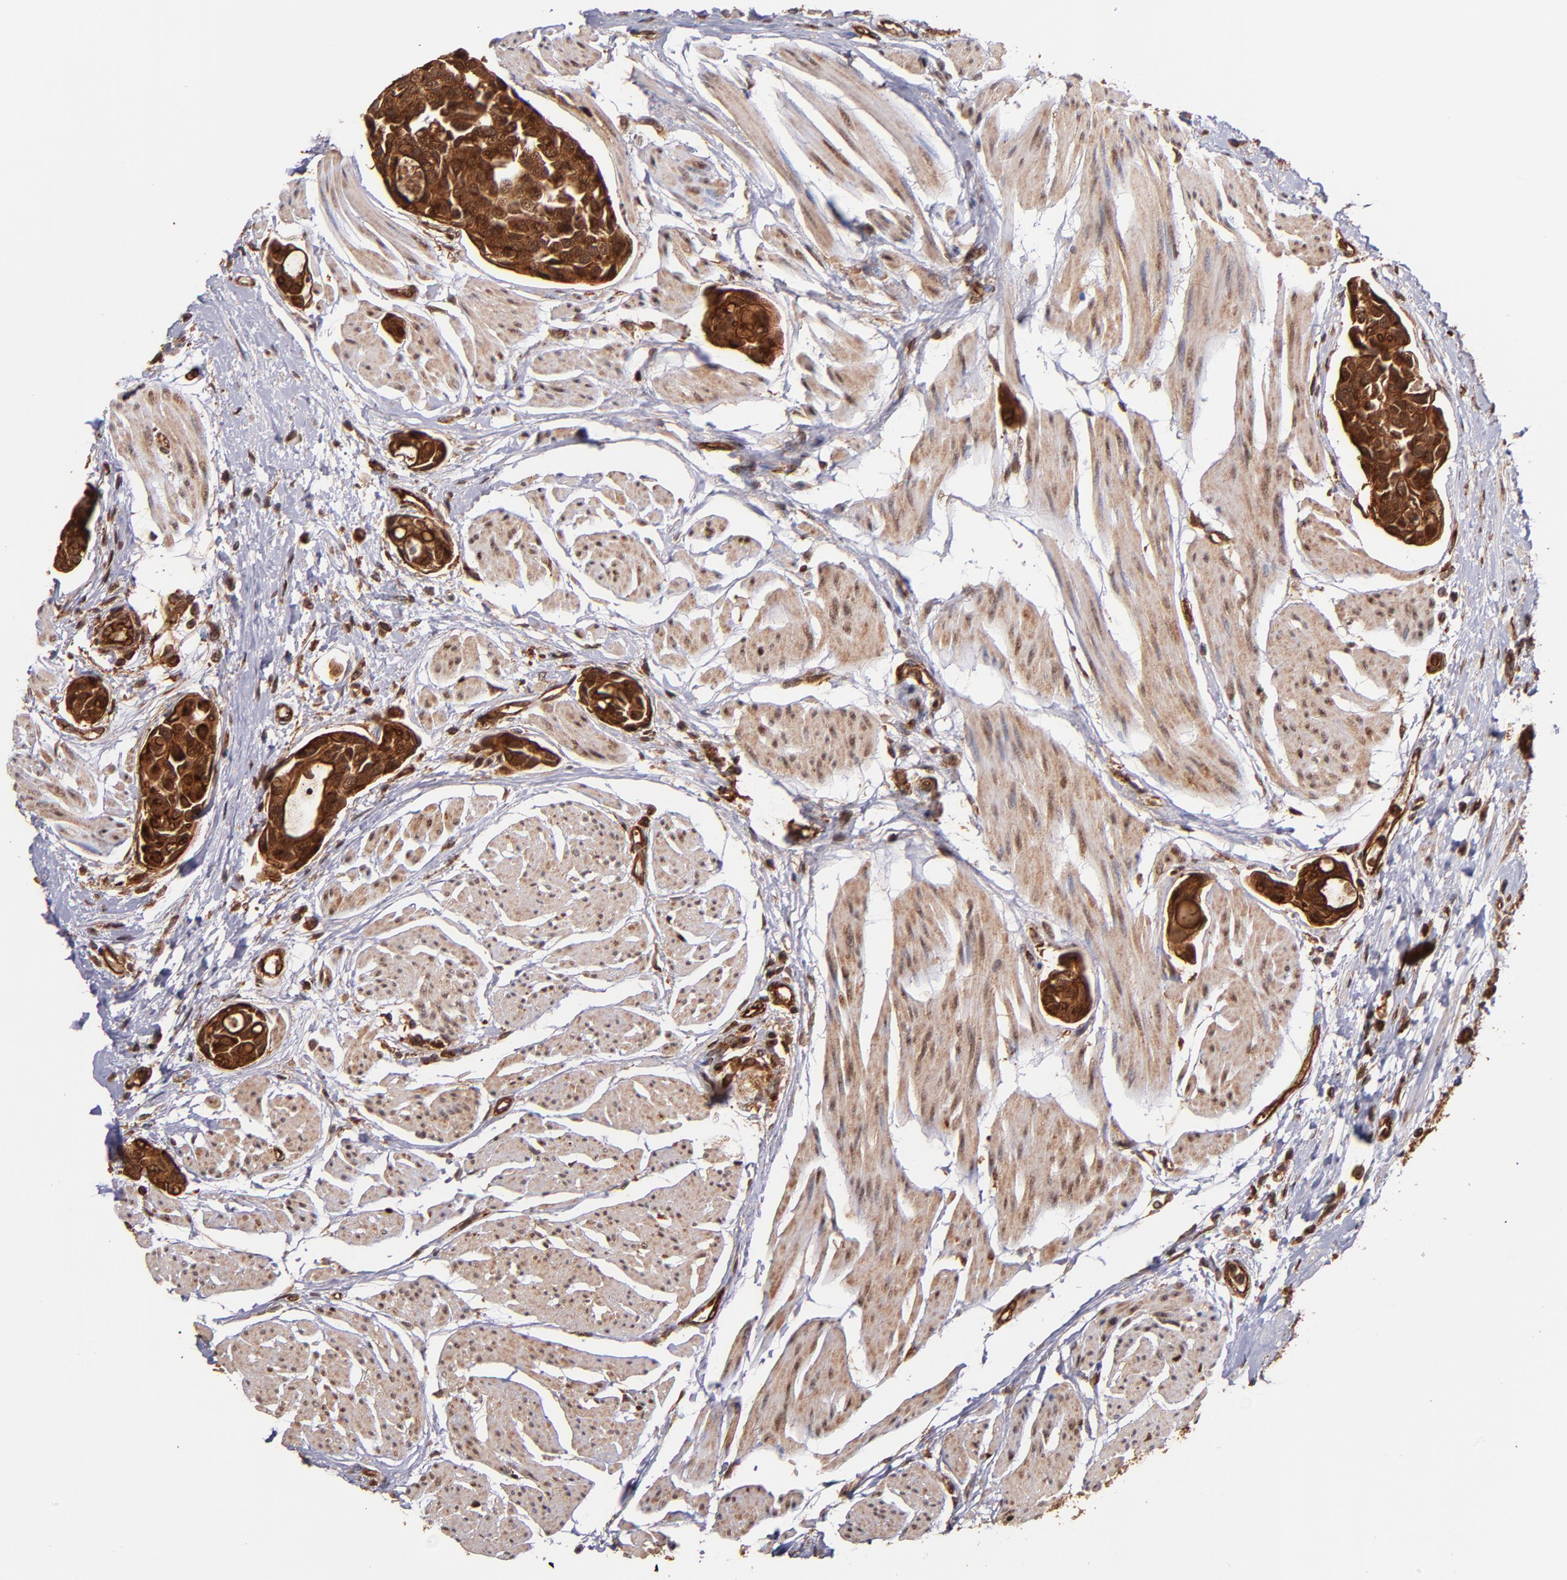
{"staining": {"intensity": "strong", "quantity": ">75%", "location": "cytoplasmic/membranous,nuclear"}, "tissue": "urothelial cancer", "cell_type": "Tumor cells", "image_type": "cancer", "snomed": [{"axis": "morphology", "description": "Urothelial carcinoma, High grade"}, {"axis": "topography", "description": "Urinary bladder"}], "caption": "This image displays urothelial cancer stained with IHC to label a protein in brown. The cytoplasmic/membranous and nuclear of tumor cells show strong positivity for the protein. Nuclei are counter-stained blue.", "gene": "STX8", "patient": {"sex": "male", "age": 78}}